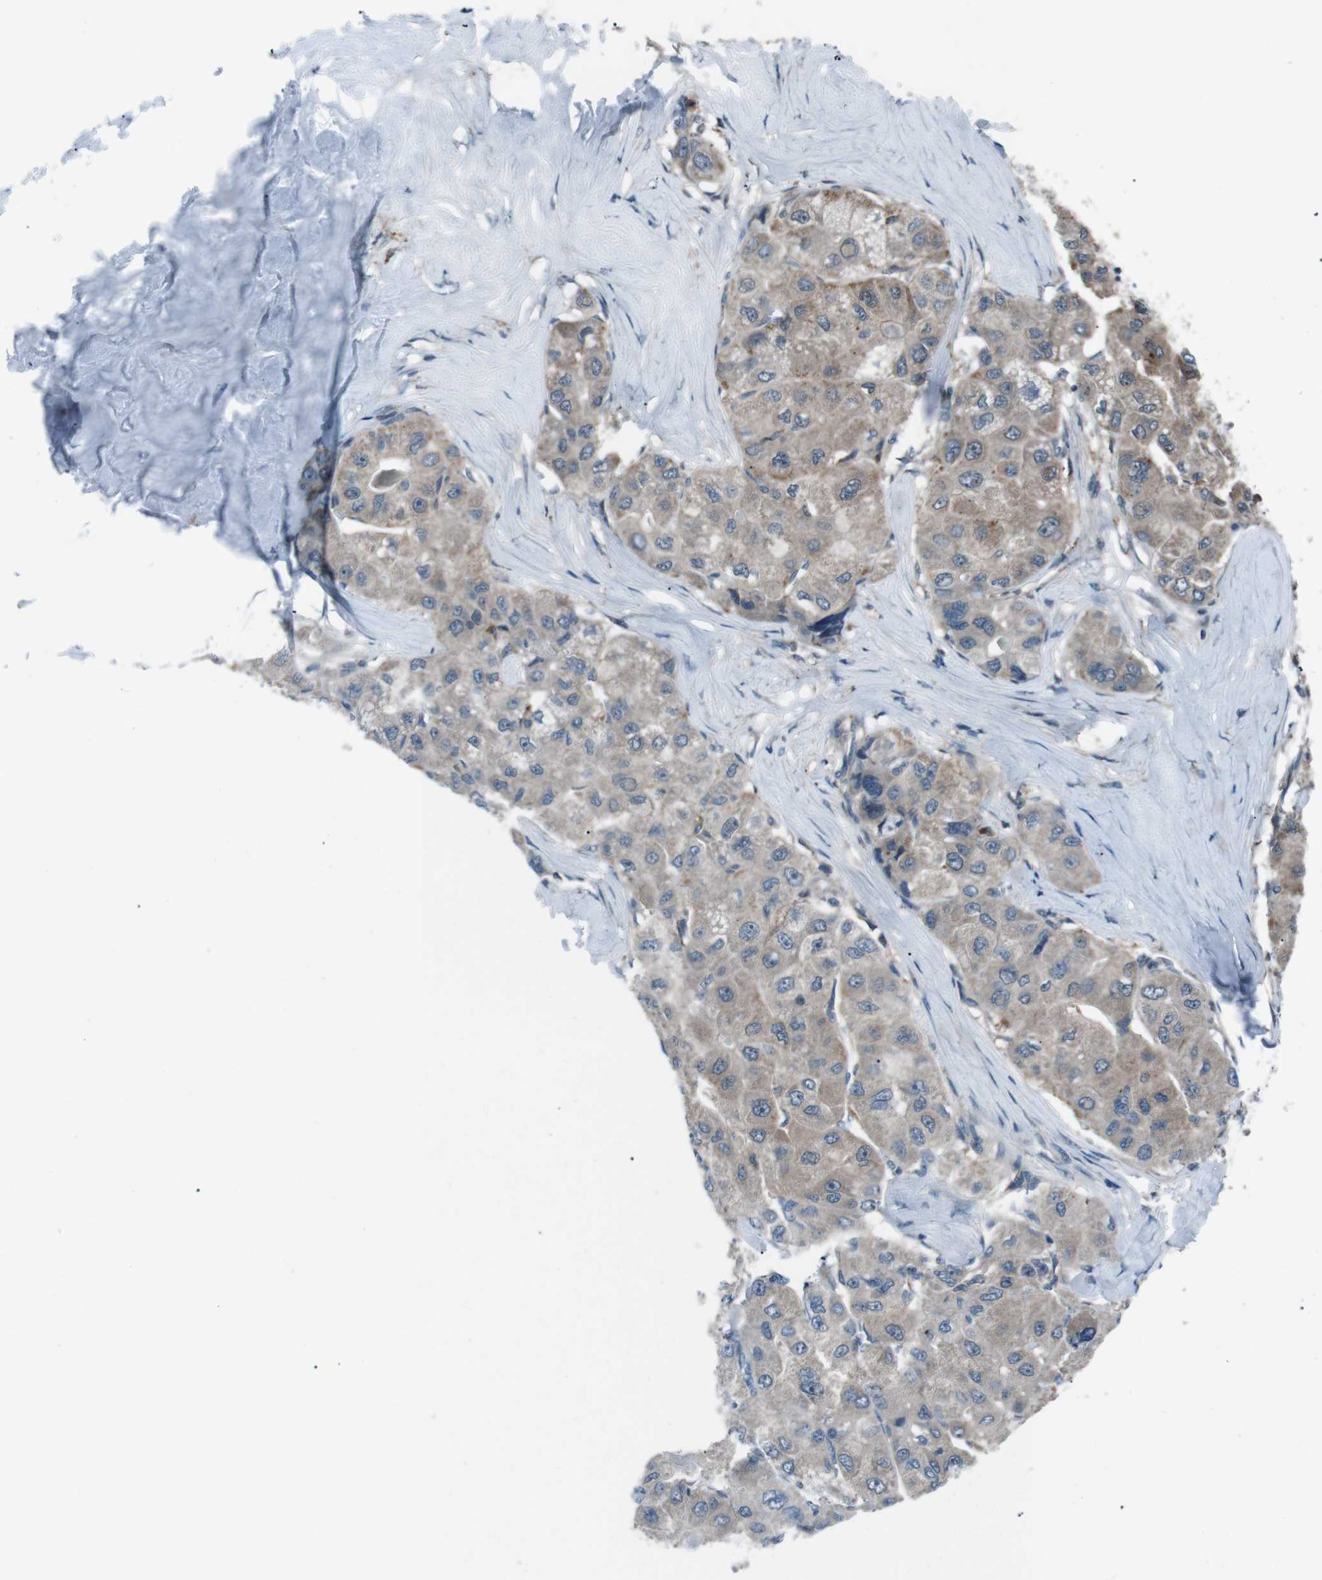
{"staining": {"intensity": "weak", "quantity": ">75%", "location": "cytoplasmic/membranous"}, "tissue": "liver cancer", "cell_type": "Tumor cells", "image_type": "cancer", "snomed": [{"axis": "morphology", "description": "Carcinoma, Hepatocellular, NOS"}, {"axis": "topography", "description": "Liver"}], "caption": "The immunohistochemical stain highlights weak cytoplasmic/membranous positivity in tumor cells of hepatocellular carcinoma (liver) tissue.", "gene": "SLC27A4", "patient": {"sex": "male", "age": 80}}